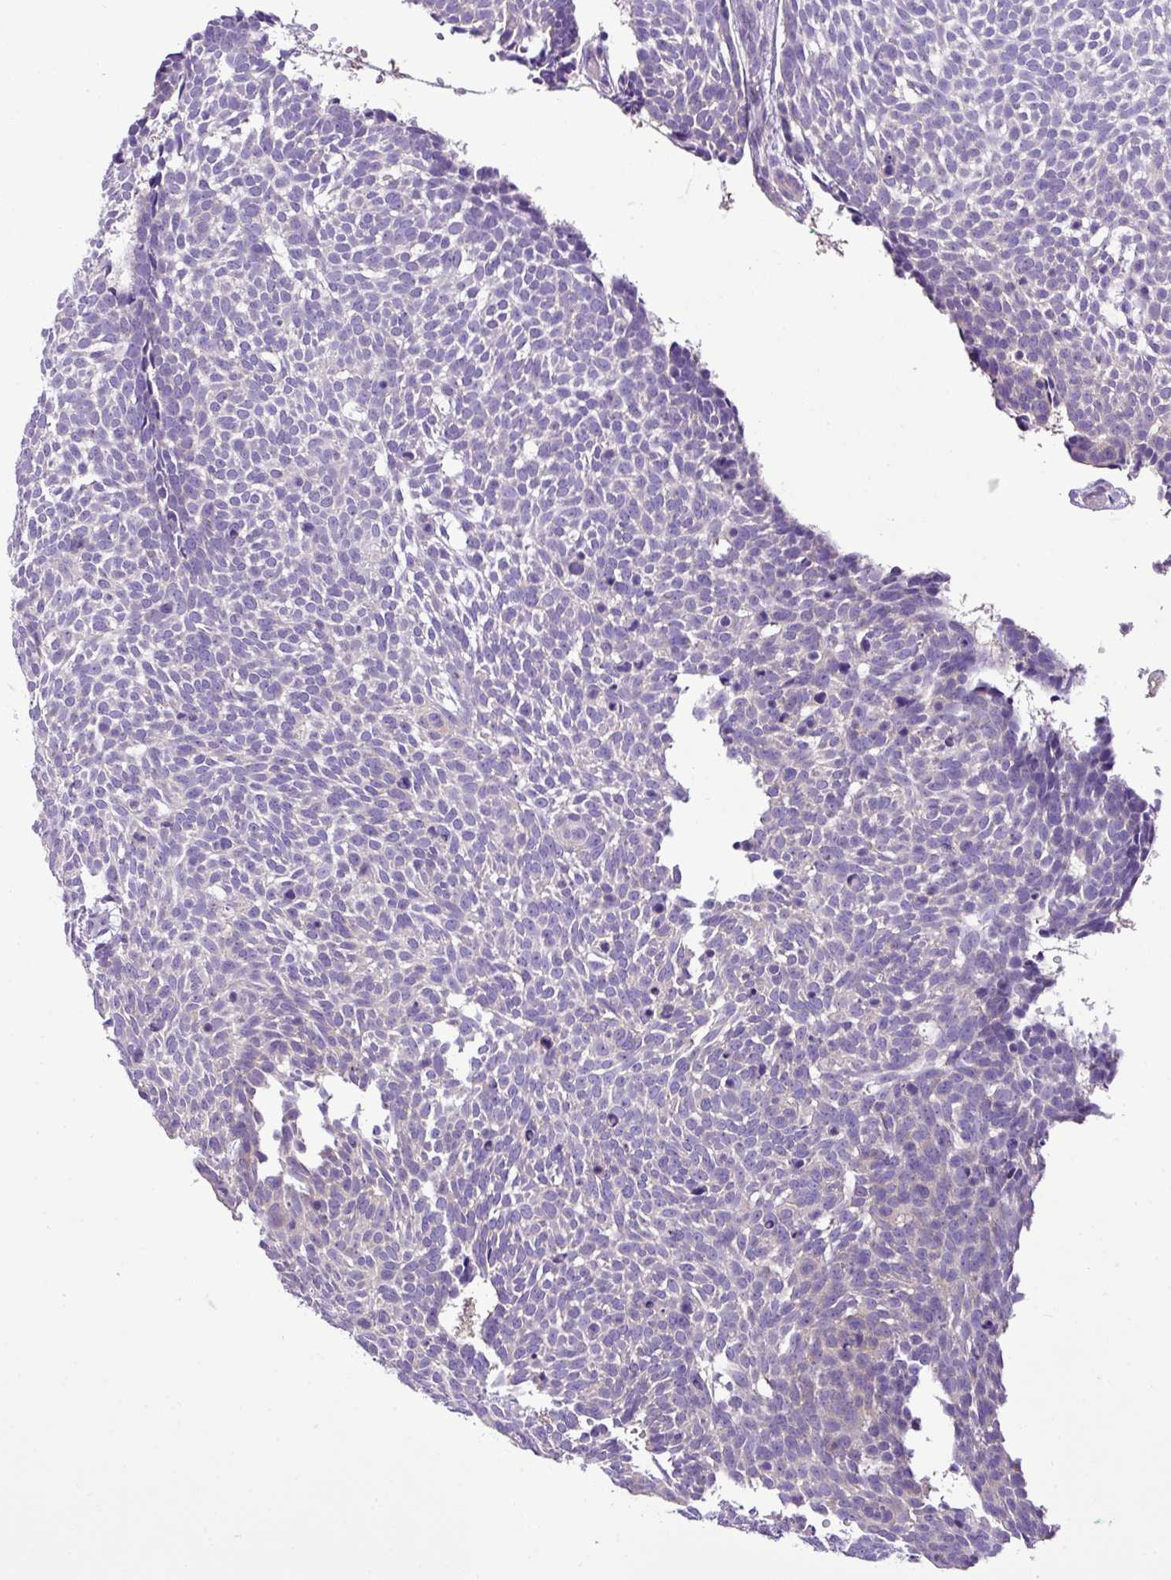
{"staining": {"intensity": "negative", "quantity": "none", "location": "none"}, "tissue": "skin cancer", "cell_type": "Tumor cells", "image_type": "cancer", "snomed": [{"axis": "morphology", "description": "Basal cell carcinoma"}, {"axis": "topography", "description": "Skin"}], "caption": "Skin cancer (basal cell carcinoma) was stained to show a protein in brown. There is no significant positivity in tumor cells. The staining is performed using DAB (3,3'-diaminobenzidine) brown chromogen with nuclei counter-stained in using hematoxylin.", "gene": "ZSCAN5A", "patient": {"sex": "male", "age": 61}}